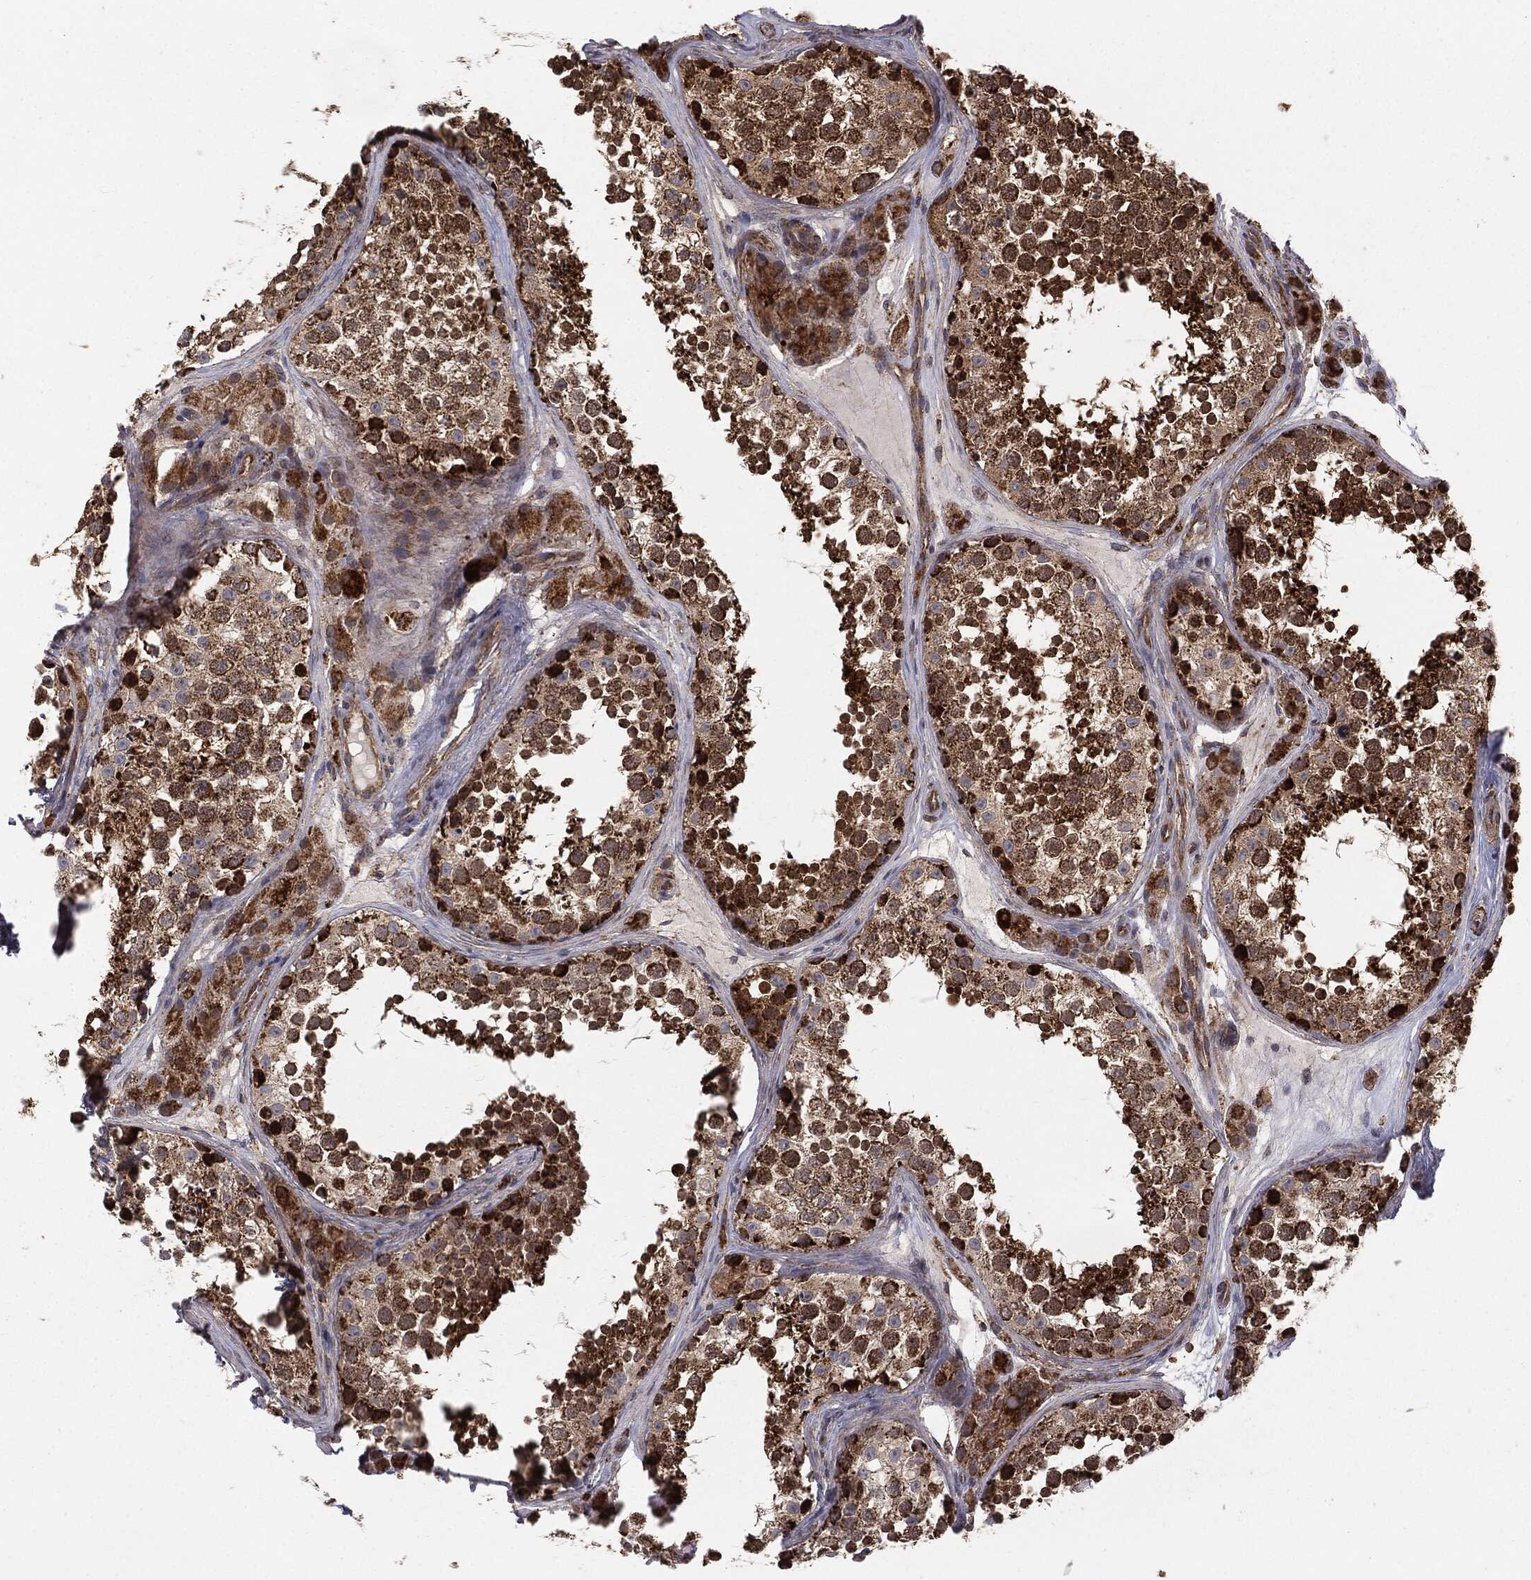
{"staining": {"intensity": "strong", "quantity": ">75%", "location": "cytoplasmic/membranous"}, "tissue": "testis", "cell_type": "Cells in seminiferous ducts", "image_type": "normal", "snomed": [{"axis": "morphology", "description": "Normal tissue, NOS"}, {"axis": "topography", "description": "Testis"}], "caption": "The micrograph displays a brown stain indicating the presence of a protein in the cytoplasmic/membranous of cells in seminiferous ducts in testis. Nuclei are stained in blue.", "gene": "MTOR", "patient": {"sex": "male", "age": 41}}